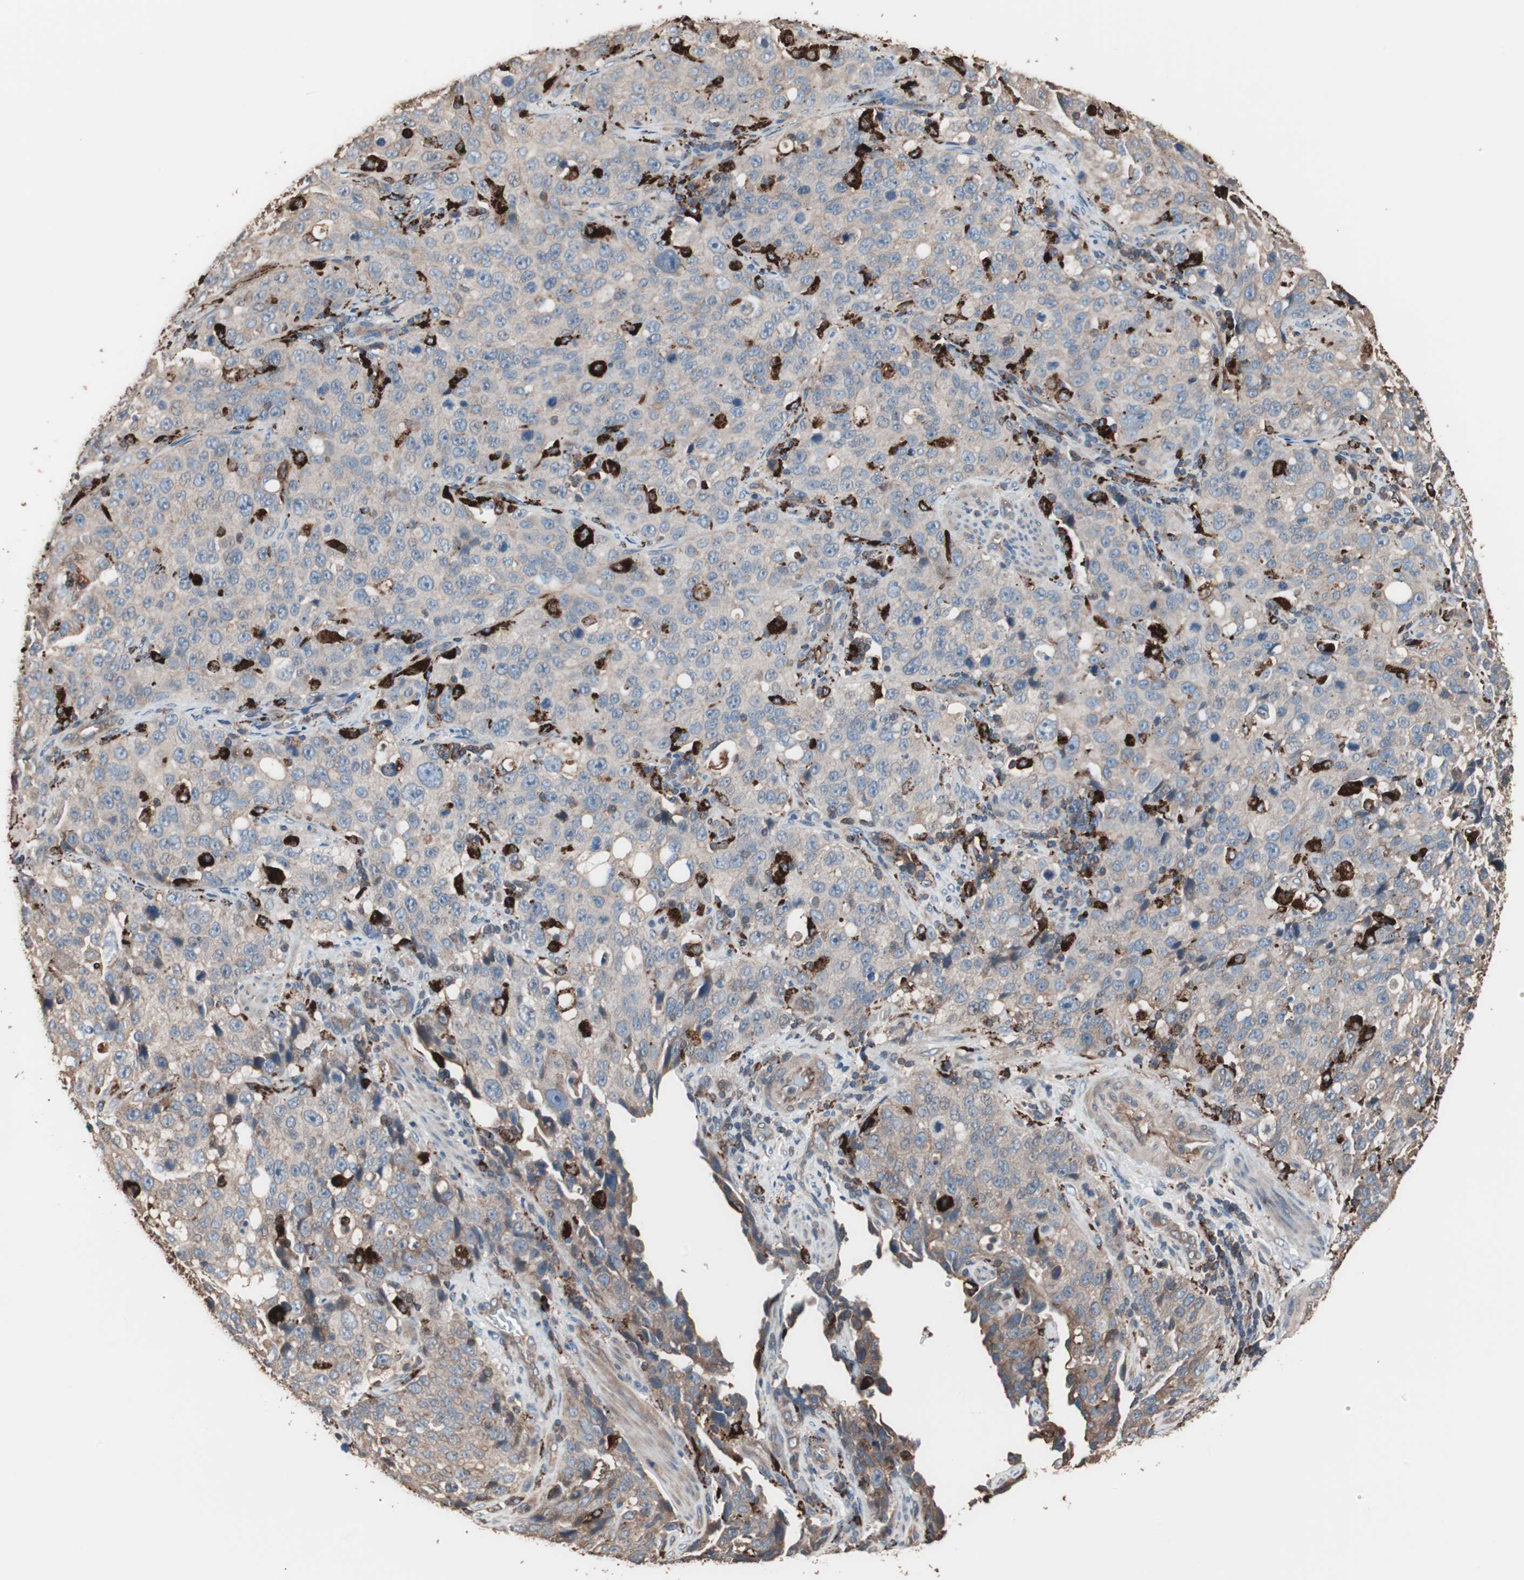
{"staining": {"intensity": "weak", "quantity": "25%-75%", "location": "cytoplasmic/membranous"}, "tissue": "stomach cancer", "cell_type": "Tumor cells", "image_type": "cancer", "snomed": [{"axis": "morphology", "description": "Normal tissue, NOS"}, {"axis": "morphology", "description": "Adenocarcinoma, NOS"}, {"axis": "topography", "description": "Stomach"}], "caption": "Stomach cancer (adenocarcinoma) stained with a protein marker demonstrates weak staining in tumor cells.", "gene": "CCT3", "patient": {"sex": "male", "age": 48}}